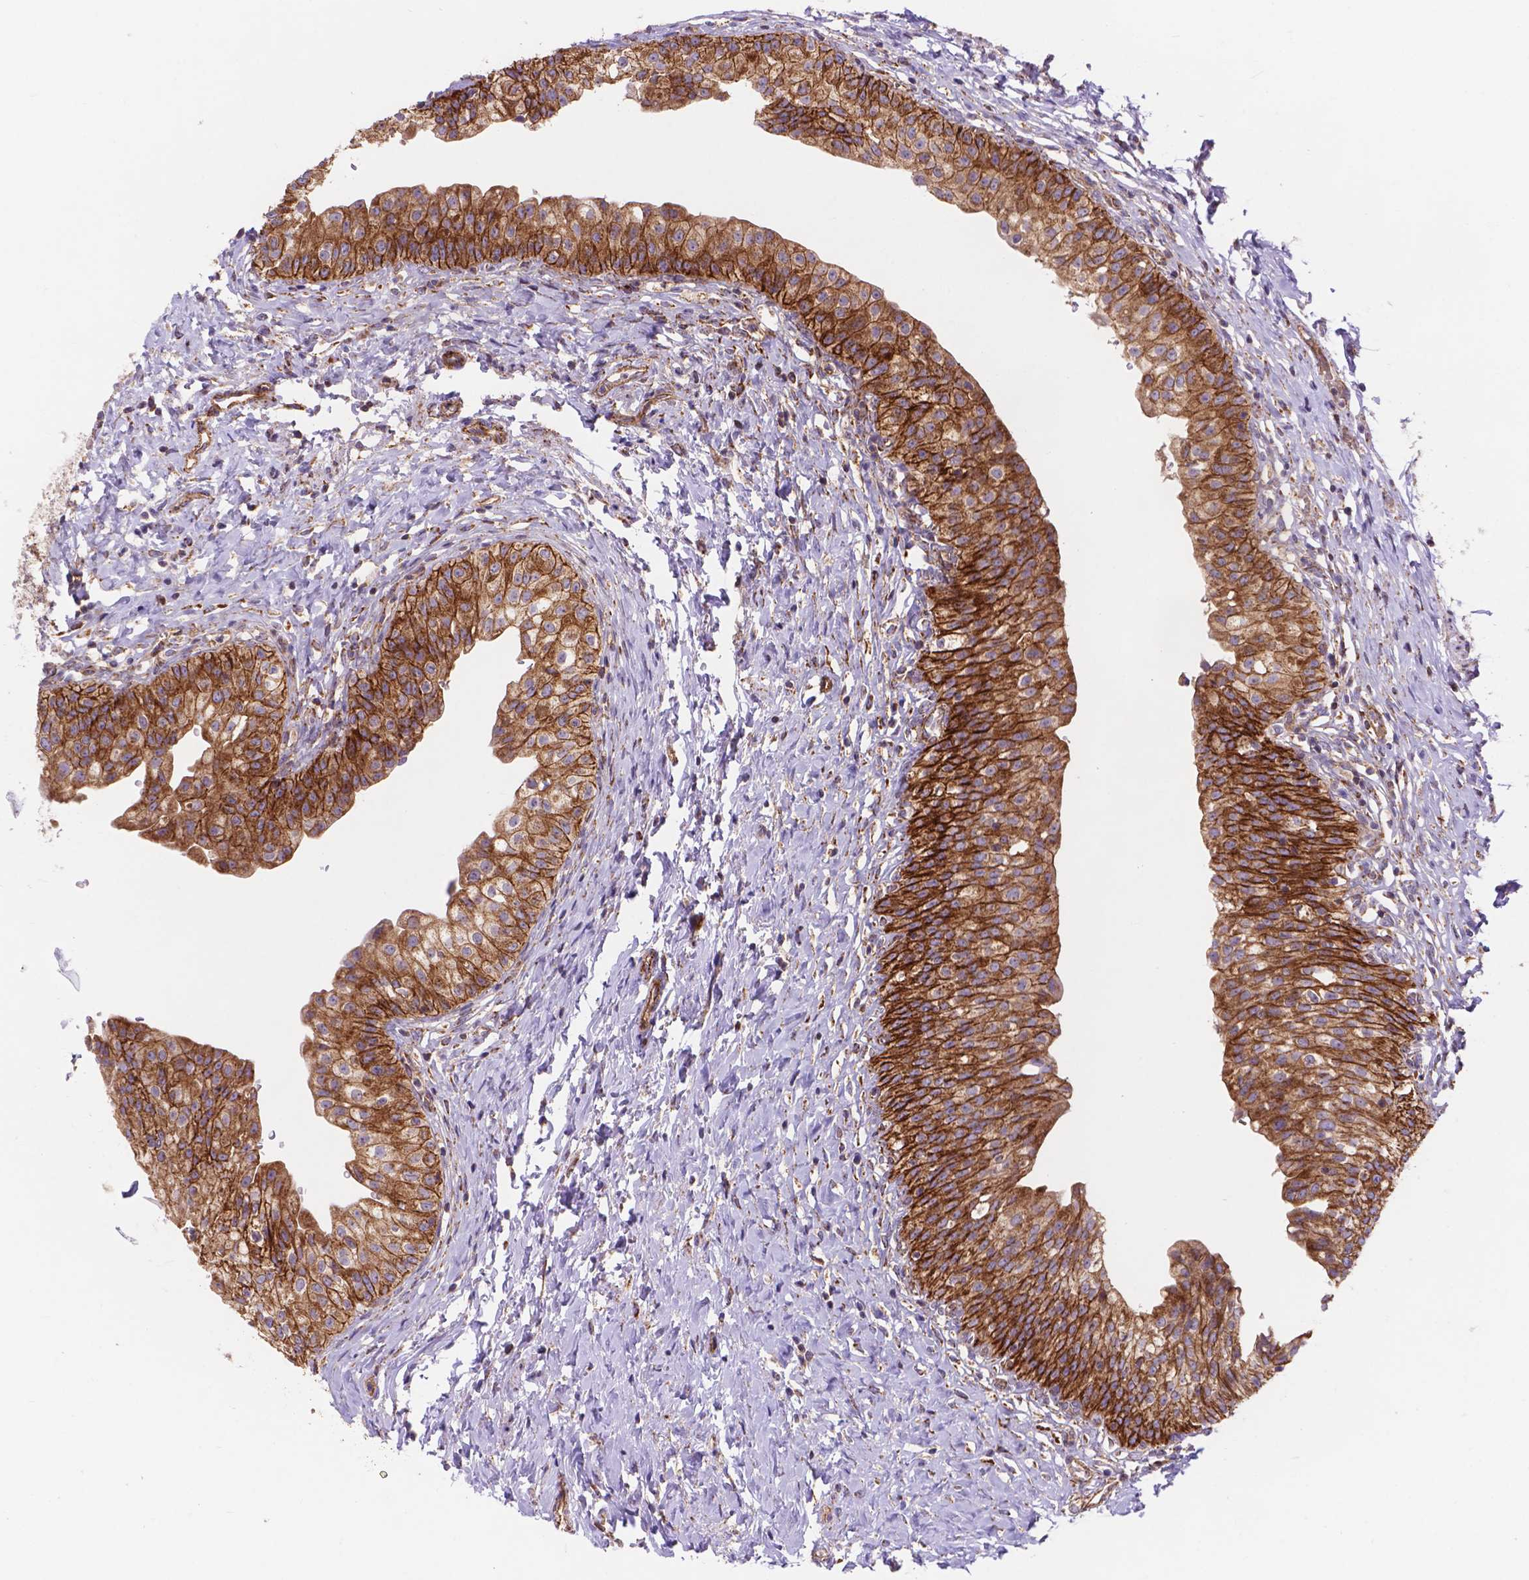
{"staining": {"intensity": "strong", "quantity": ">75%", "location": "cytoplasmic/membranous"}, "tissue": "urinary bladder", "cell_type": "Urothelial cells", "image_type": "normal", "snomed": [{"axis": "morphology", "description": "Normal tissue, NOS"}, {"axis": "topography", "description": "Urinary bladder"}], "caption": "Normal urinary bladder exhibits strong cytoplasmic/membranous positivity in about >75% of urothelial cells, visualized by immunohistochemistry. (DAB (3,3'-diaminobenzidine) IHC with brightfield microscopy, high magnification).", "gene": "AK3", "patient": {"sex": "male", "age": 76}}